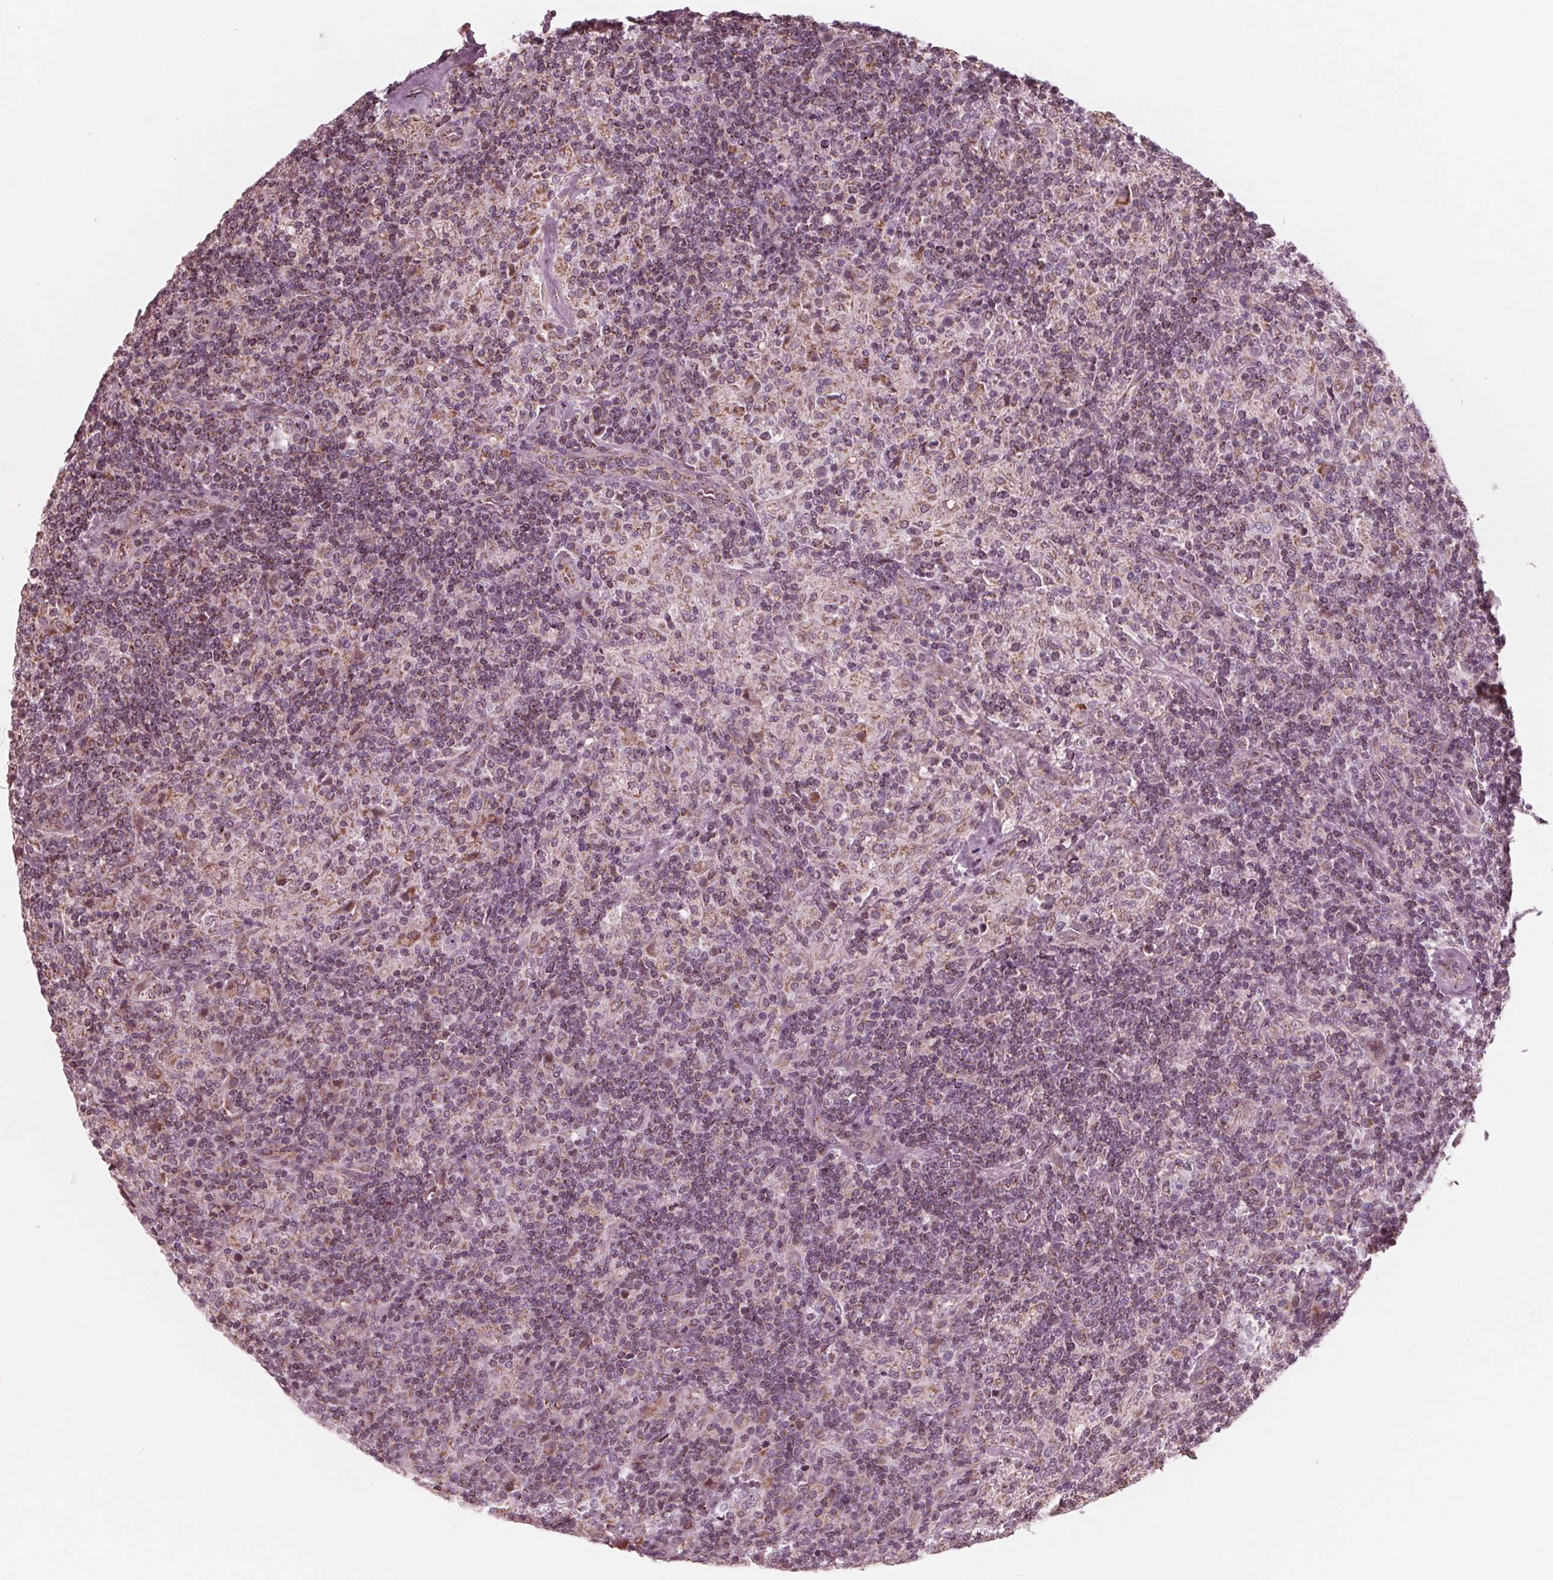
{"staining": {"intensity": "negative", "quantity": "none", "location": "none"}, "tissue": "lymphoma", "cell_type": "Tumor cells", "image_type": "cancer", "snomed": [{"axis": "morphology", "description": "Hodgkin's disease, NOS"}, {"axis": "topography", "description": "Lymph node"}], "caption": "This is an IHC image of Hodgkin's disease. There is no positivity in tumor cells.", "gene": "DCAF4L2", "patient": {"sex": "male", "age": 70}}